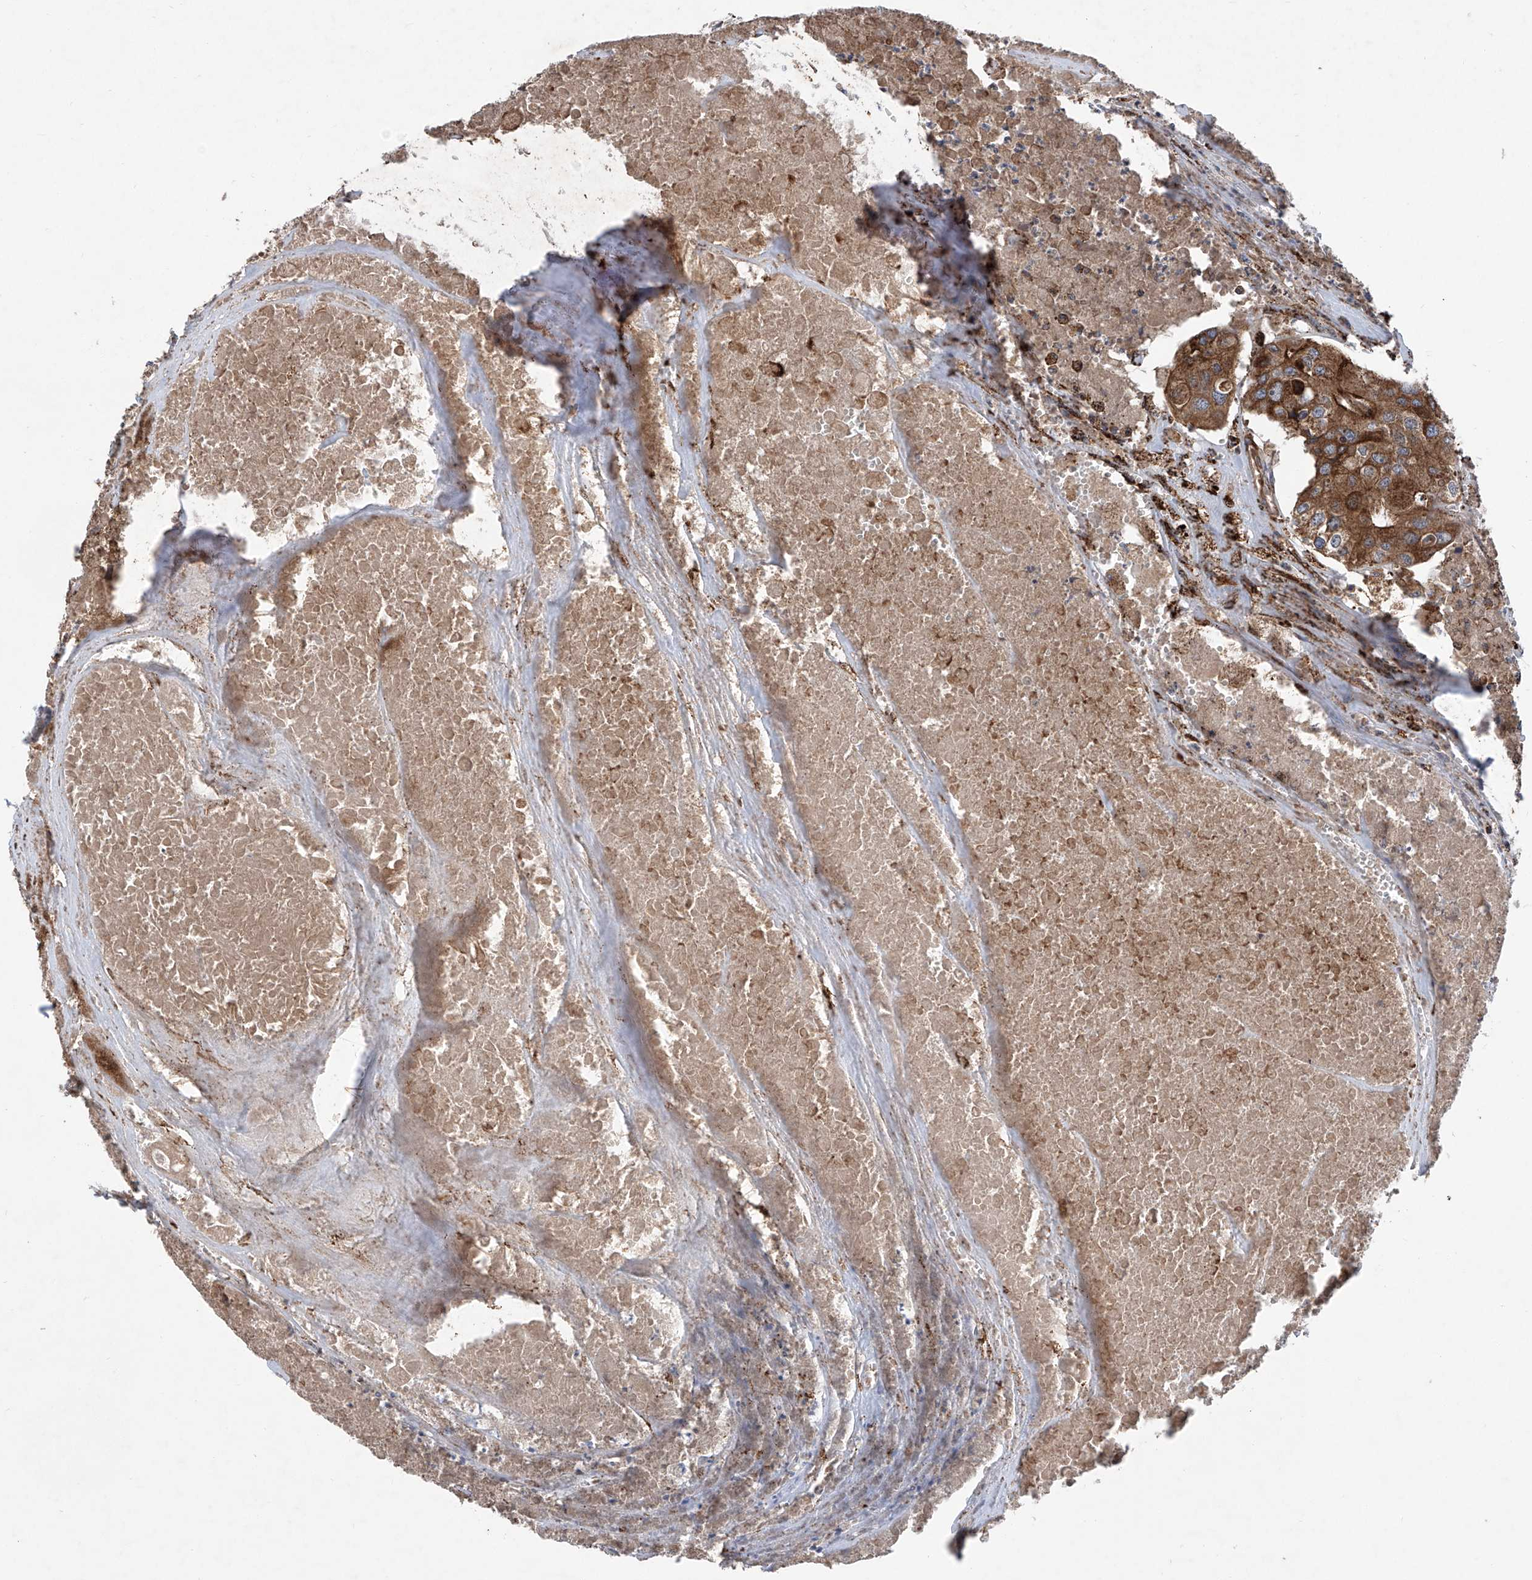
{"staining": {"intensity": "strong", "quantity": ">75%", "location": "cytoplasmic/membranous"}, "tissue": "colorectal cancer", "cell_type": "Tumor cells", "image_type": "cancer", "snomed": [{"axis": "morphology", "description": "Adenocarcinoma, NOS"}, {"axis": "topography", "description": "Colon"}], "caption": "Protein positivity by immunohistochemistry exhibits strong cytoplasmic/membranous staining in about >75% of tumor cells in colorectal cancer. (DAB (3,3'-diaminobenzidine) IHC with brightfield microscopy, high magnification).", "gene": "ASCC3", "patient": {"sex": "male", "age": 77}}